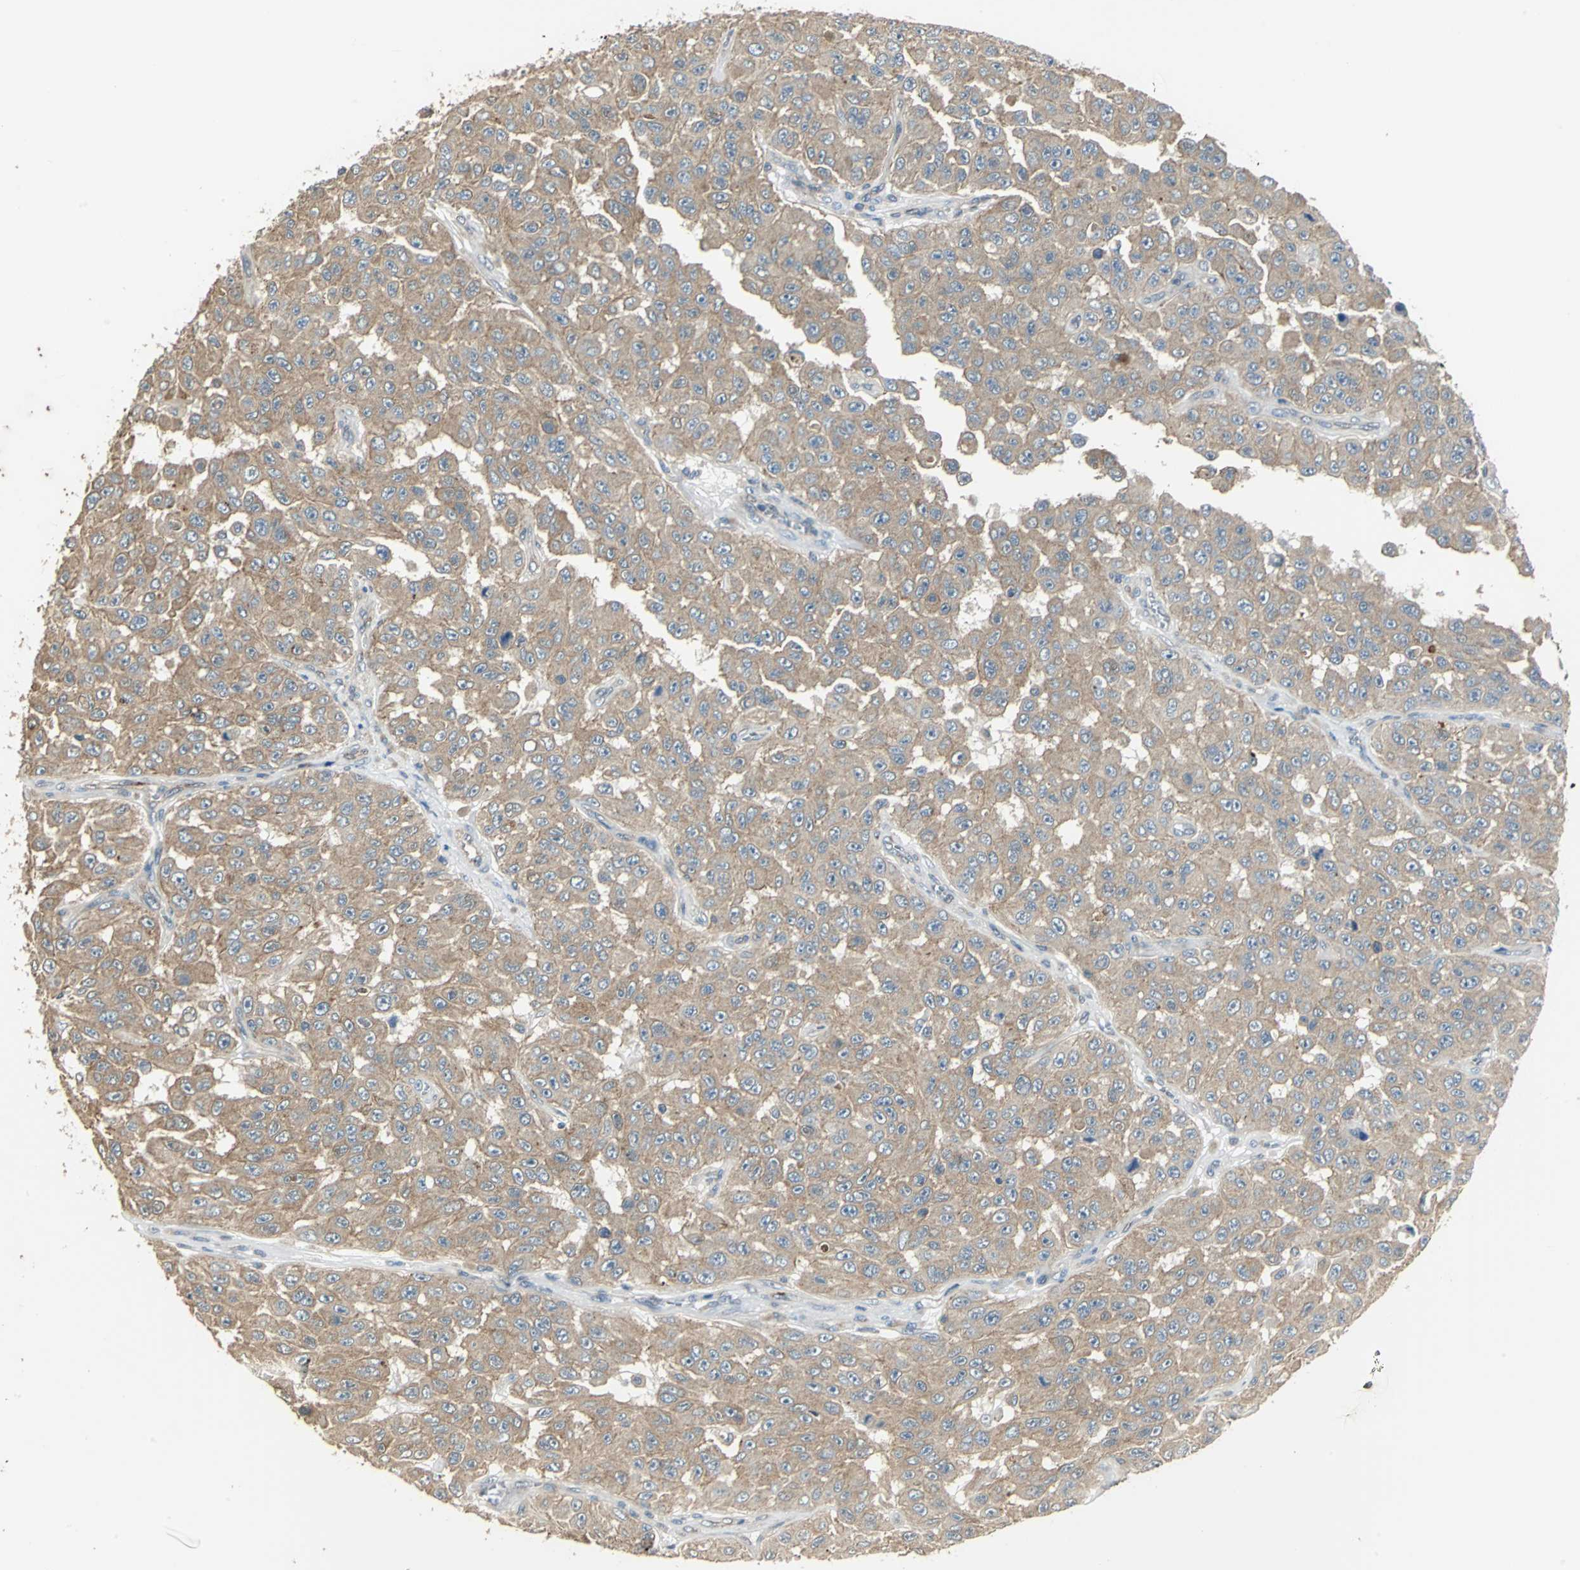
{"staining": {"intensity": "moderate", "quantity": ">75%", "location": "cytoplasmic/membranous"}, "tissue": "melanoma", "cell_type": "Tumor cells", "image_type": "cancer", "snomed": [{"axis": "morphology", "description": "Malignant melanoma, NOS"}, {"axis": "topography", "description": "Skin"}], "caption": "The micrograph demonstrates staining of melanoma, revealing moderate cytoplasmic/membranous protein staining (brown color) within tumor cells. (Brightfield microscopy of DAB IHC at high magnification).", "gene": "RAPGEF1", "patient": {"sex": "male", "age": 30}}